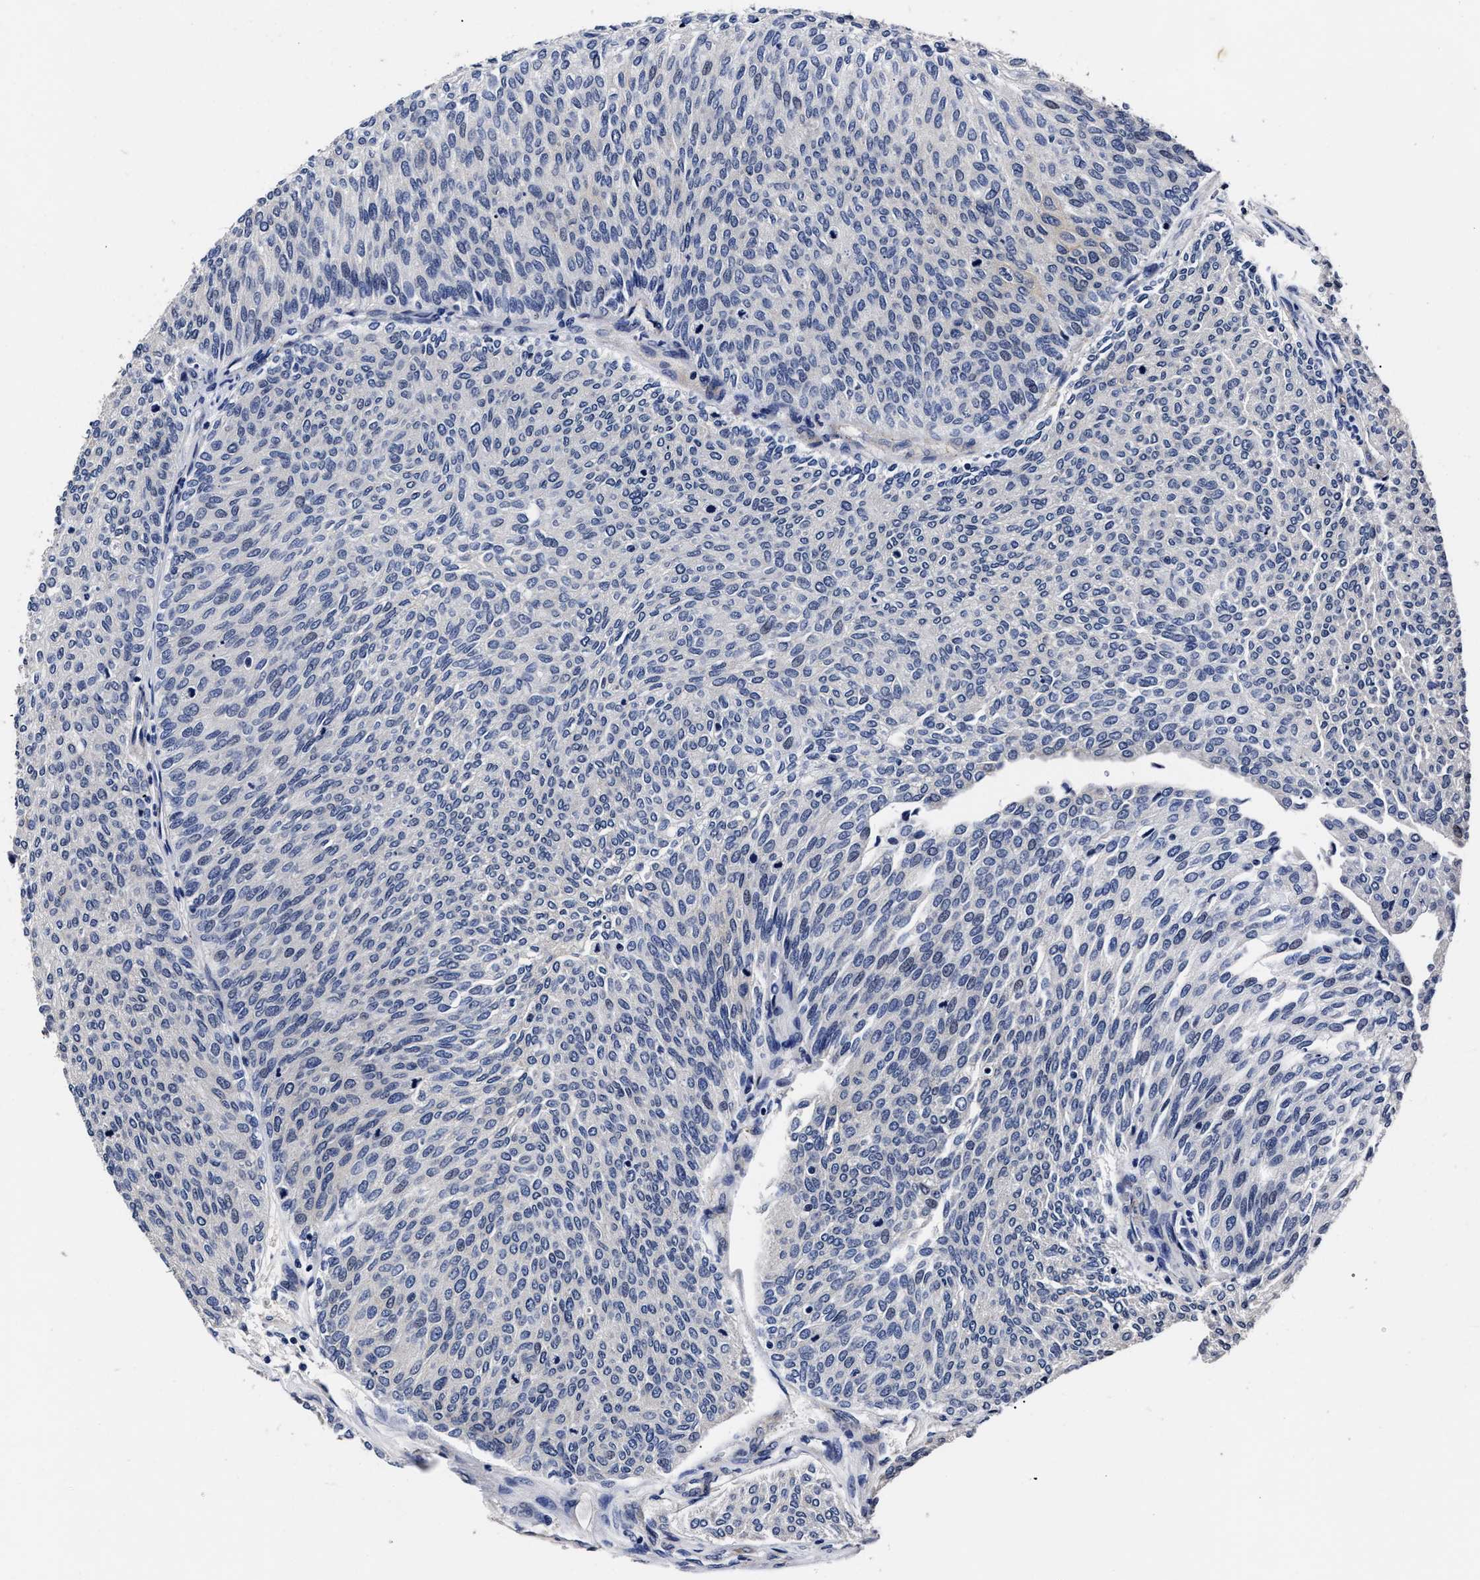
{"staining": {"intensity": "negative", "quantity": "none", "location": "none"}, "tissue": "urothelial cancer", "cell_type": "Tumor cells", "image_type": "cancer", "snomed": [{"axis": "morphology", "description": "Urothelial carcinoma, Low grade"}, {"axis": "topography", "description": "Urinary bladder"}], "caption": "Human urothelial cancer stained for a protein using immunohistochemistry reveals no positivity in tumor cells.", "gene": "OLFML2A", "patient": {"sex": "female", "age": 79}}